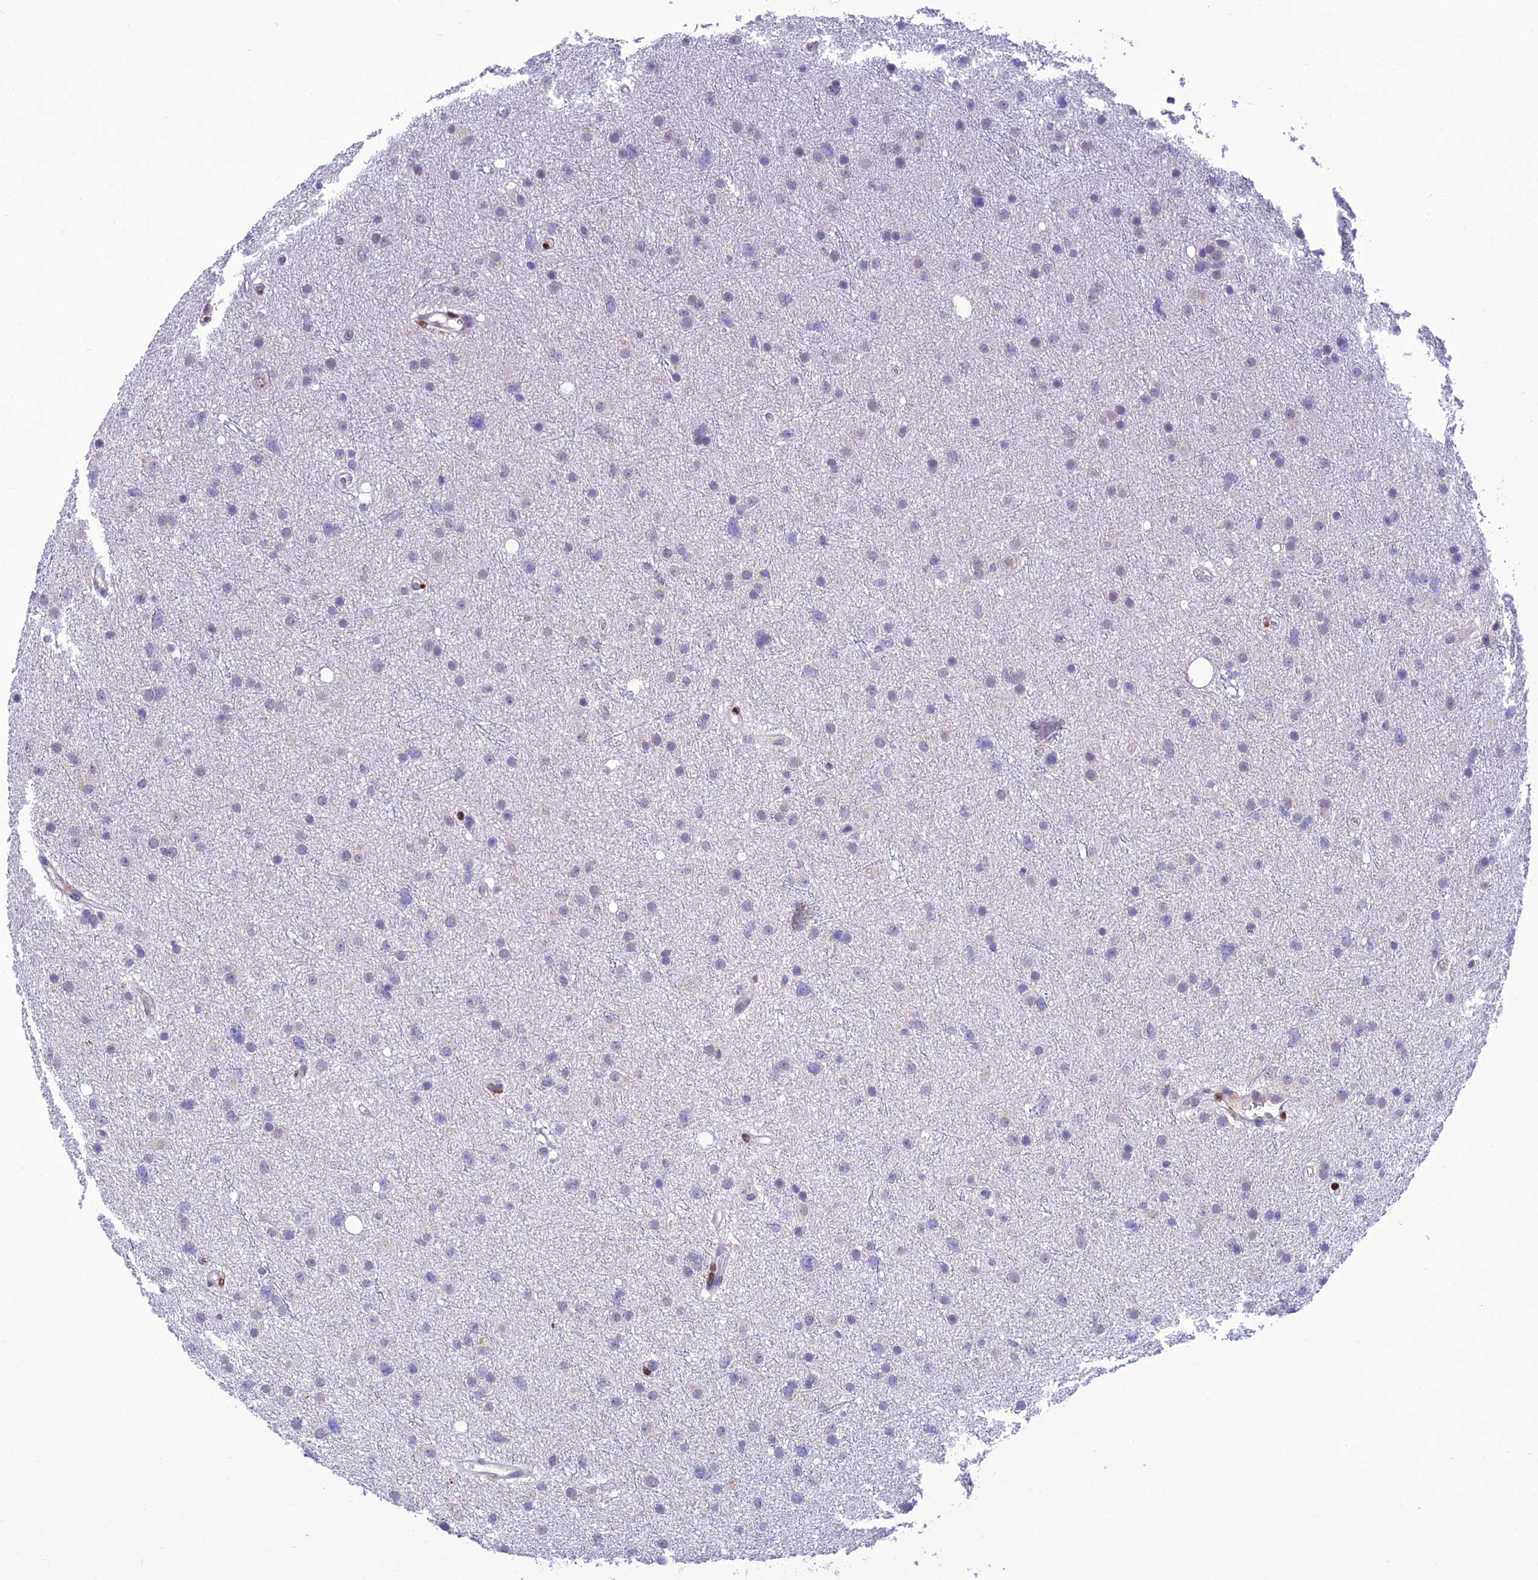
{"staining": {"intensity": "negative", "quantity": "none", "location": "none"}, "tissue": "glioma", "cell_type": "Tumor cells", "image_type": "cancer", "snomed": [{"axis": "morphology", "description": "Glioma, malignant, Low grade"}, {"axis": "topography", "description": "Cerebral cortex"}], "caption": "A high-resolution photomicrograph shows immunohistochemistry staining of malignant glioma (low-grade), which shows no significant expression in tumor cells.", "gene": "HIC1", "patient": {"sex": "female", "age": 39}}